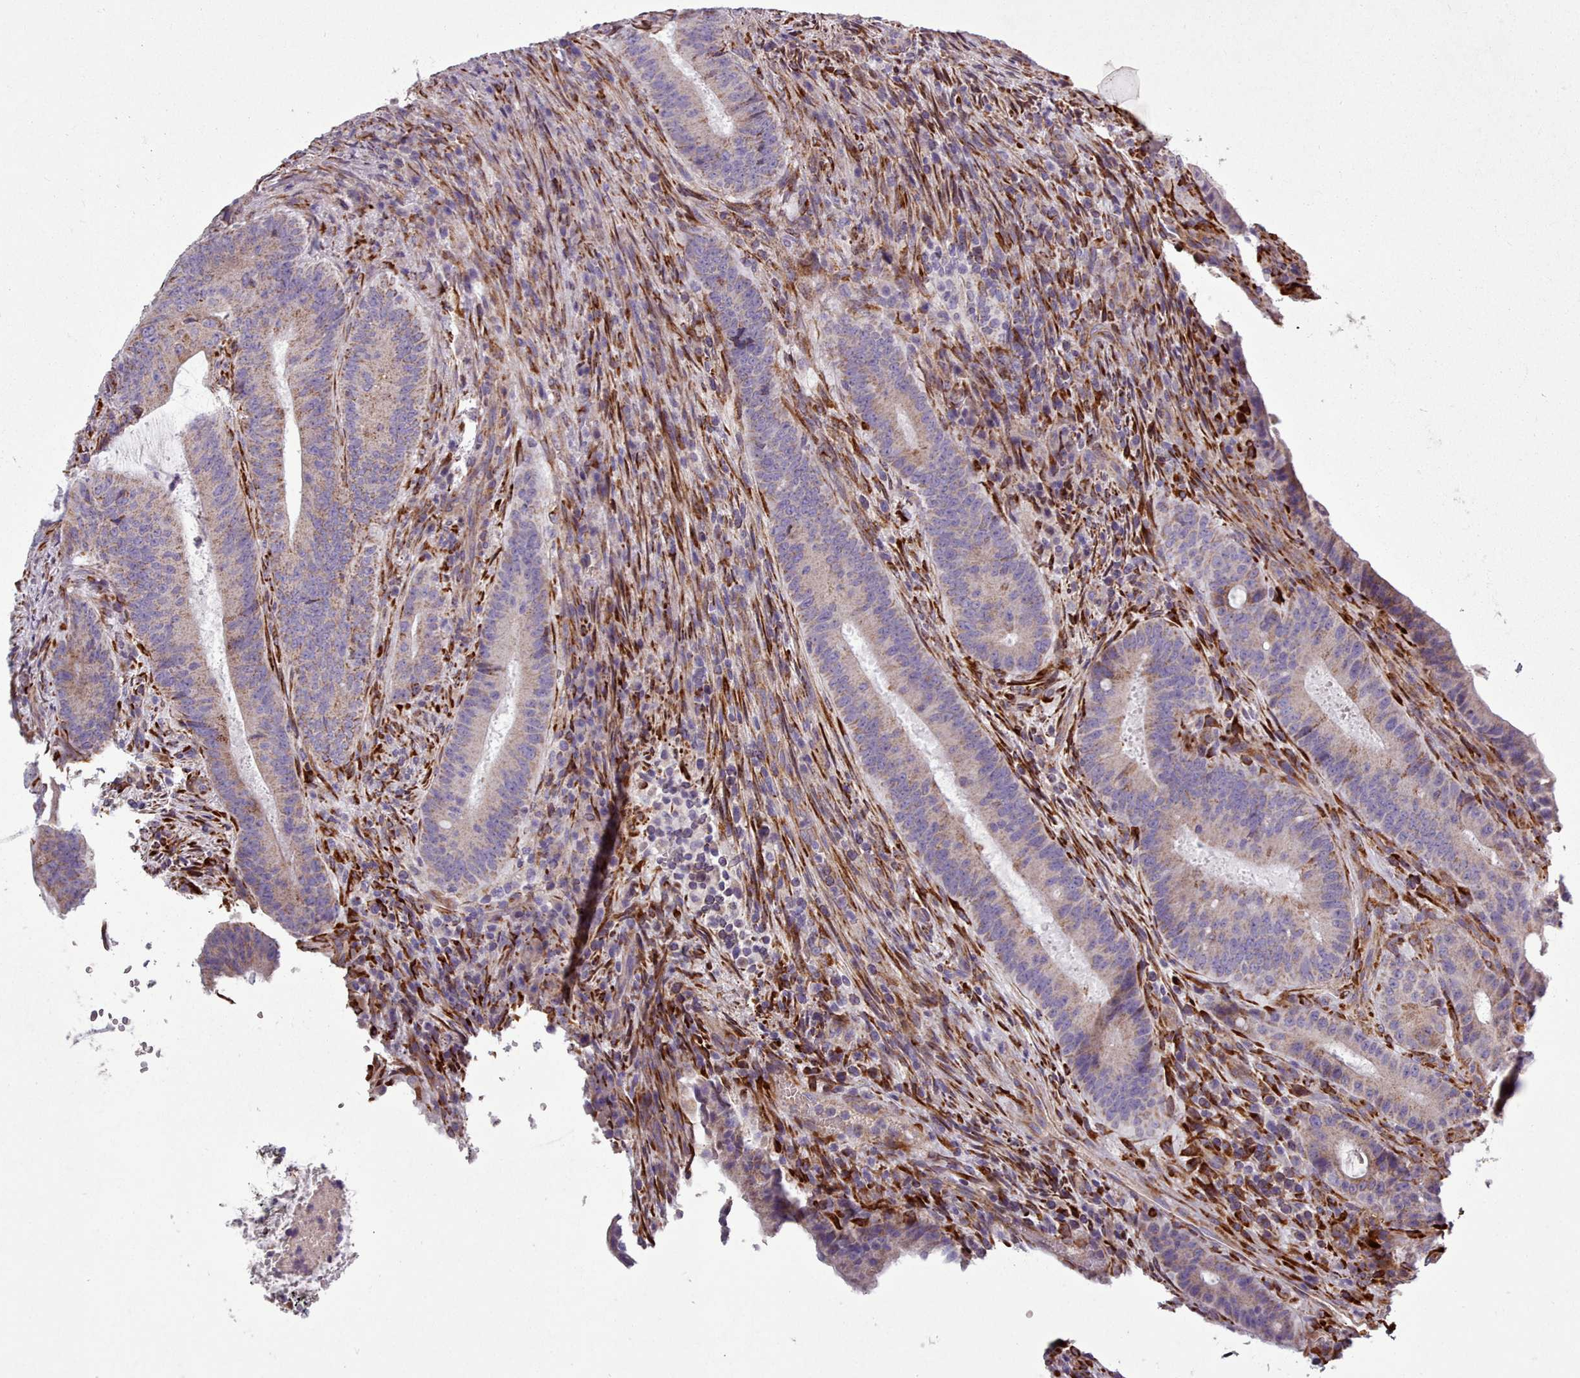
{"staining": {"intensity": "moderate", "quantity": "25%-75%", "location": "cytoplasmic/membranous"}, "tissue": "colorectal cancer", "cell_type": "Tumor cells", "image_type": "cancer", "snomed": [{"axis": "morphology", "description": "Adenocarcinoma, NOS"}, {"axis": "topography", "description": "Colon"}], "caption": "Brown immunohistochemical staining in human colorectal adenocarcinoma exhibits moderate cytoplasmic/membranous staining in approximately 25%-75% of tumor cells.", "gene": "FKBP10", "patient": {"sex": "female", "age": 43}}